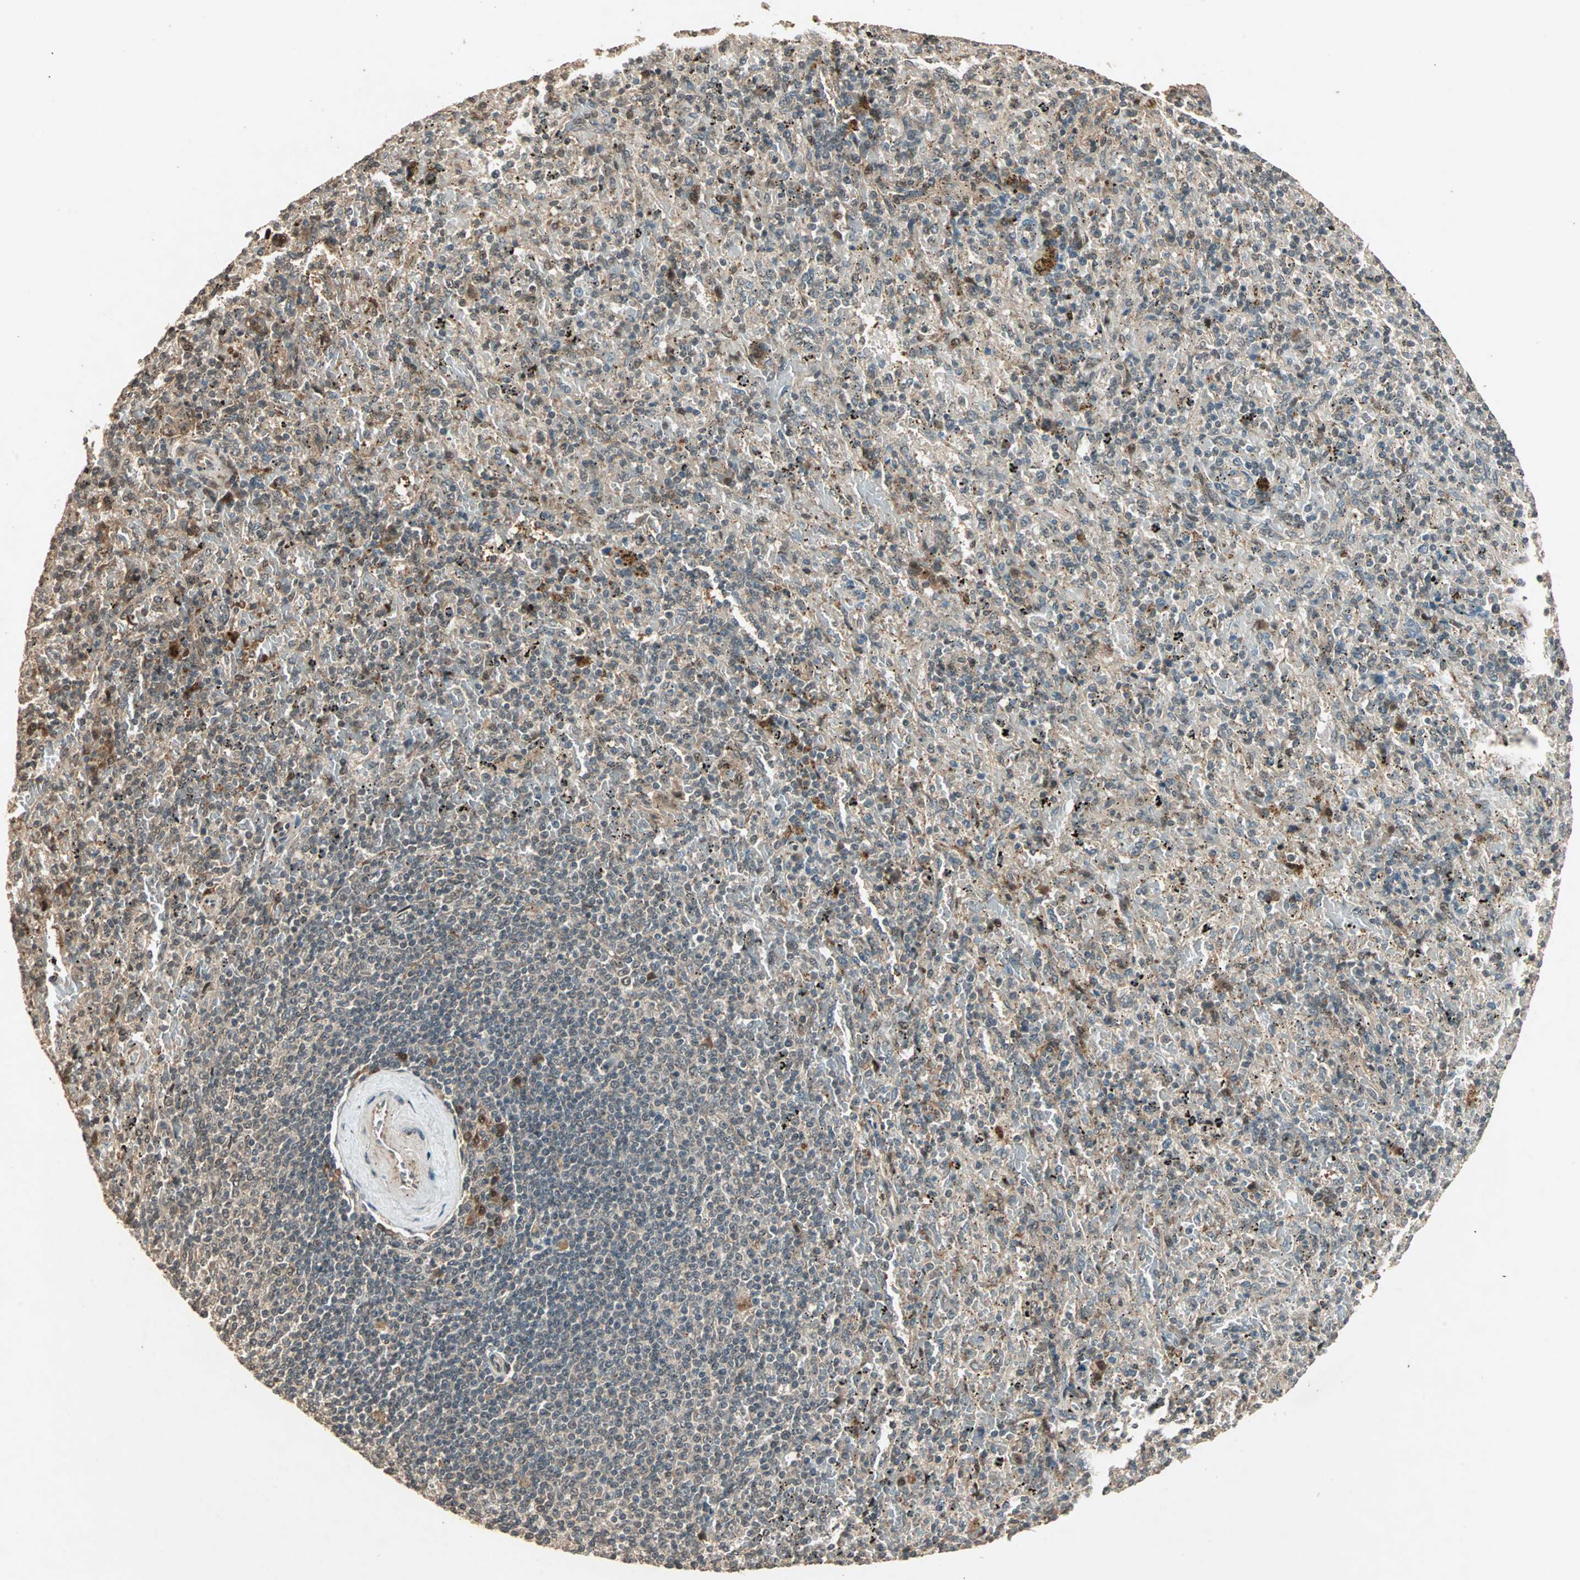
{"staining": {"intensity": "weak", "quantity": "25%-75%", "location": "cytoplasmic/membranous"}, "tissue": "spleen", "cell_type": "Cells in red pulp", "image_type": "normal", "snomed": [{"axis": "morphology", "description": "Normal tissue, NOS"}, {"axis": "topography", "description": "Spleen"}], "caption": "Immunohistochemistry (IHC) micrograph of normal spleen stained for a protein (brown), which exhibits low levels of weak cytoplasmic/membranous staining in approximately 25%-75% of cells in red pulp.", "gene": "ZSCAN31", "patient": {"sex": "female", "age": 43}}